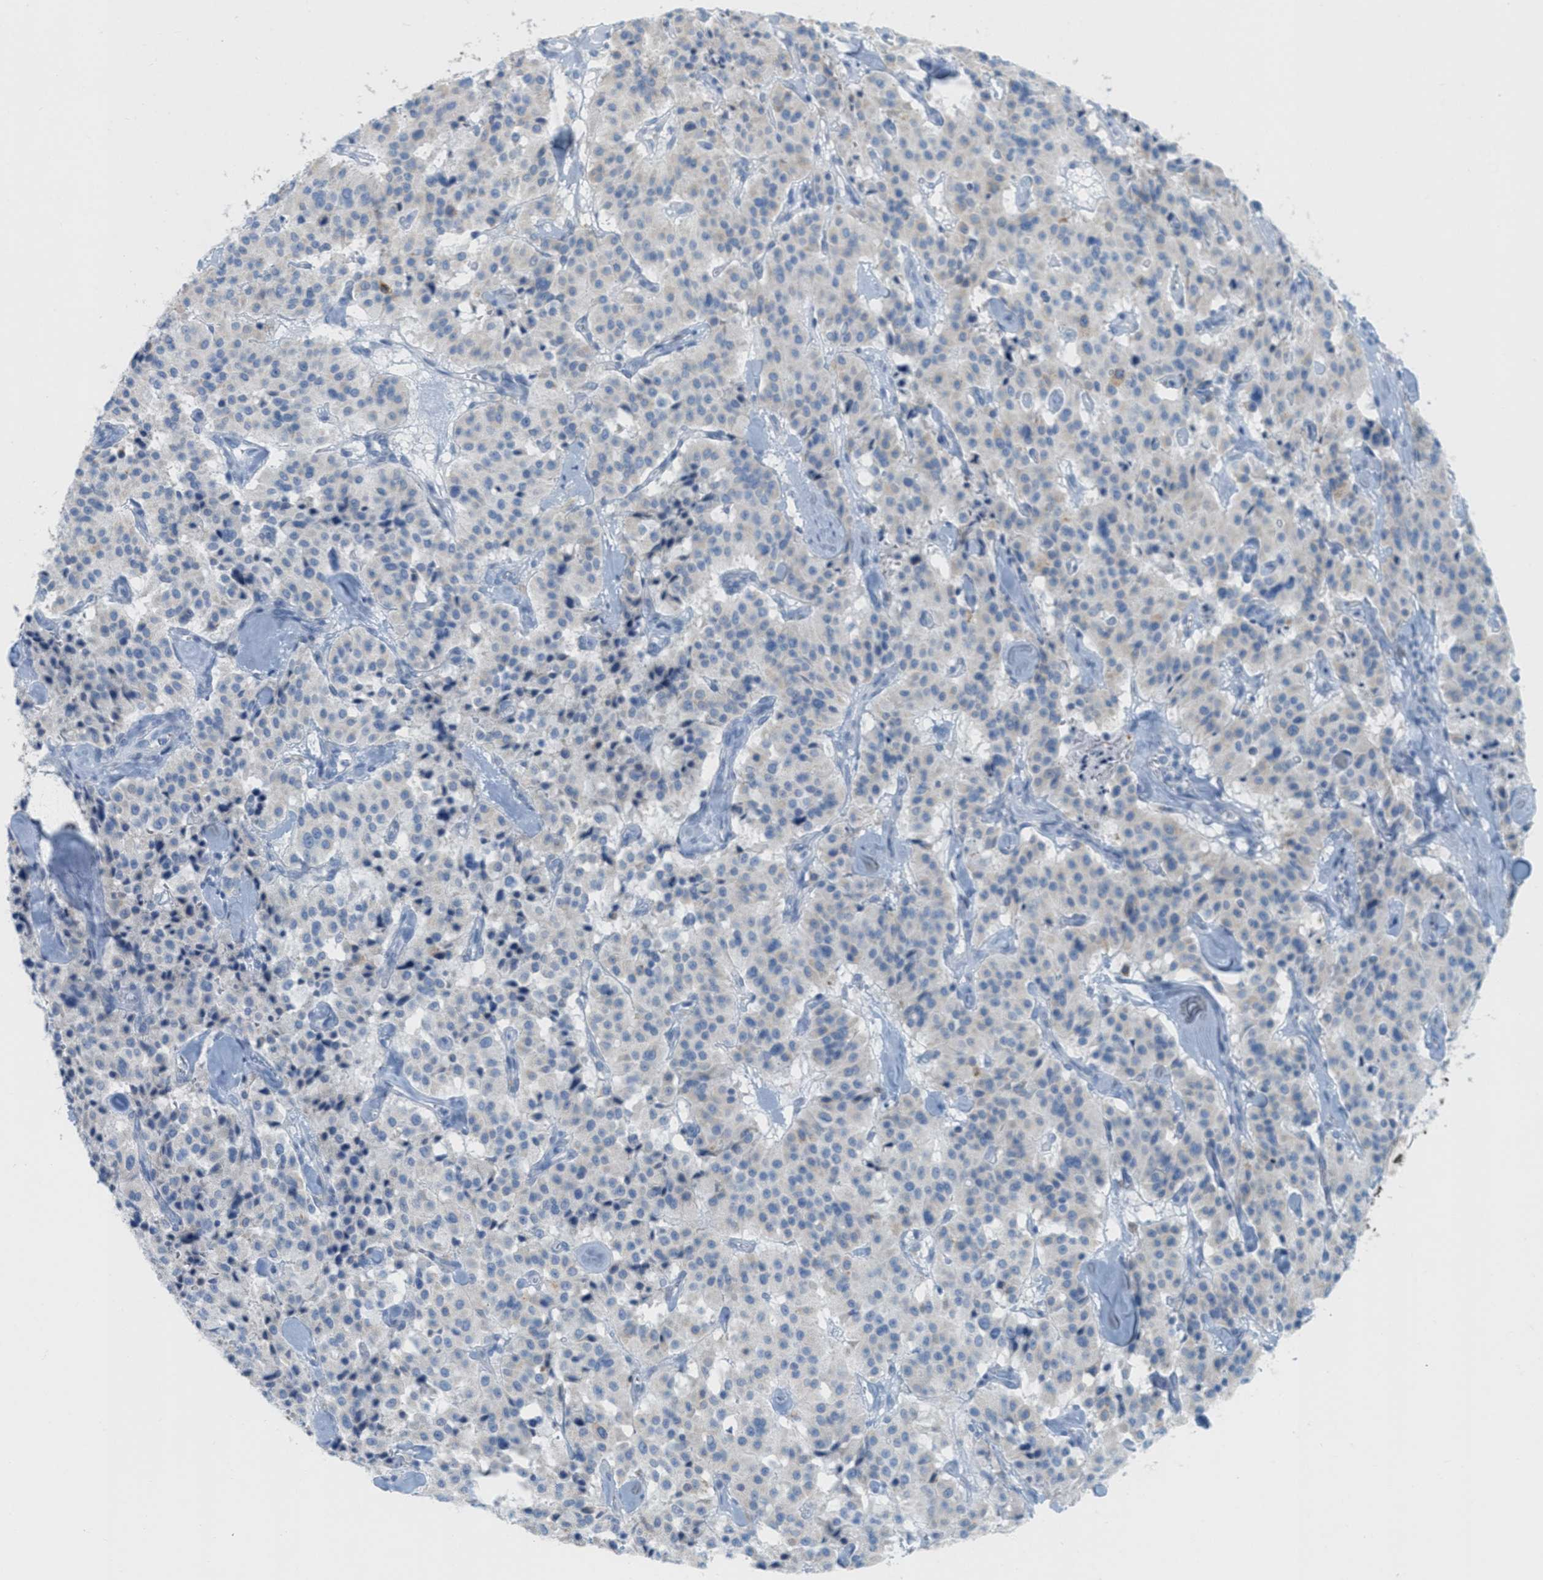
{"staining": {"intensity": "negative", "quantity": "none", "location": "none"}, "tissue": "carcinoid", "cell_type": "Tumor cells", "image_type": "cancer", "snomed": [{"axis": "morphology", "description": "Carcinoid, malignant, NOS"}, {"axis": "topography", "description": "Lung"}], "caption": "Immunohistochemistry (IHC) image of malignant carcinoid stained for a protein (brown), which displays no expression in tumor cells.", "gene": "TEX264", "patient": {"sex": "male", "age": 30}}